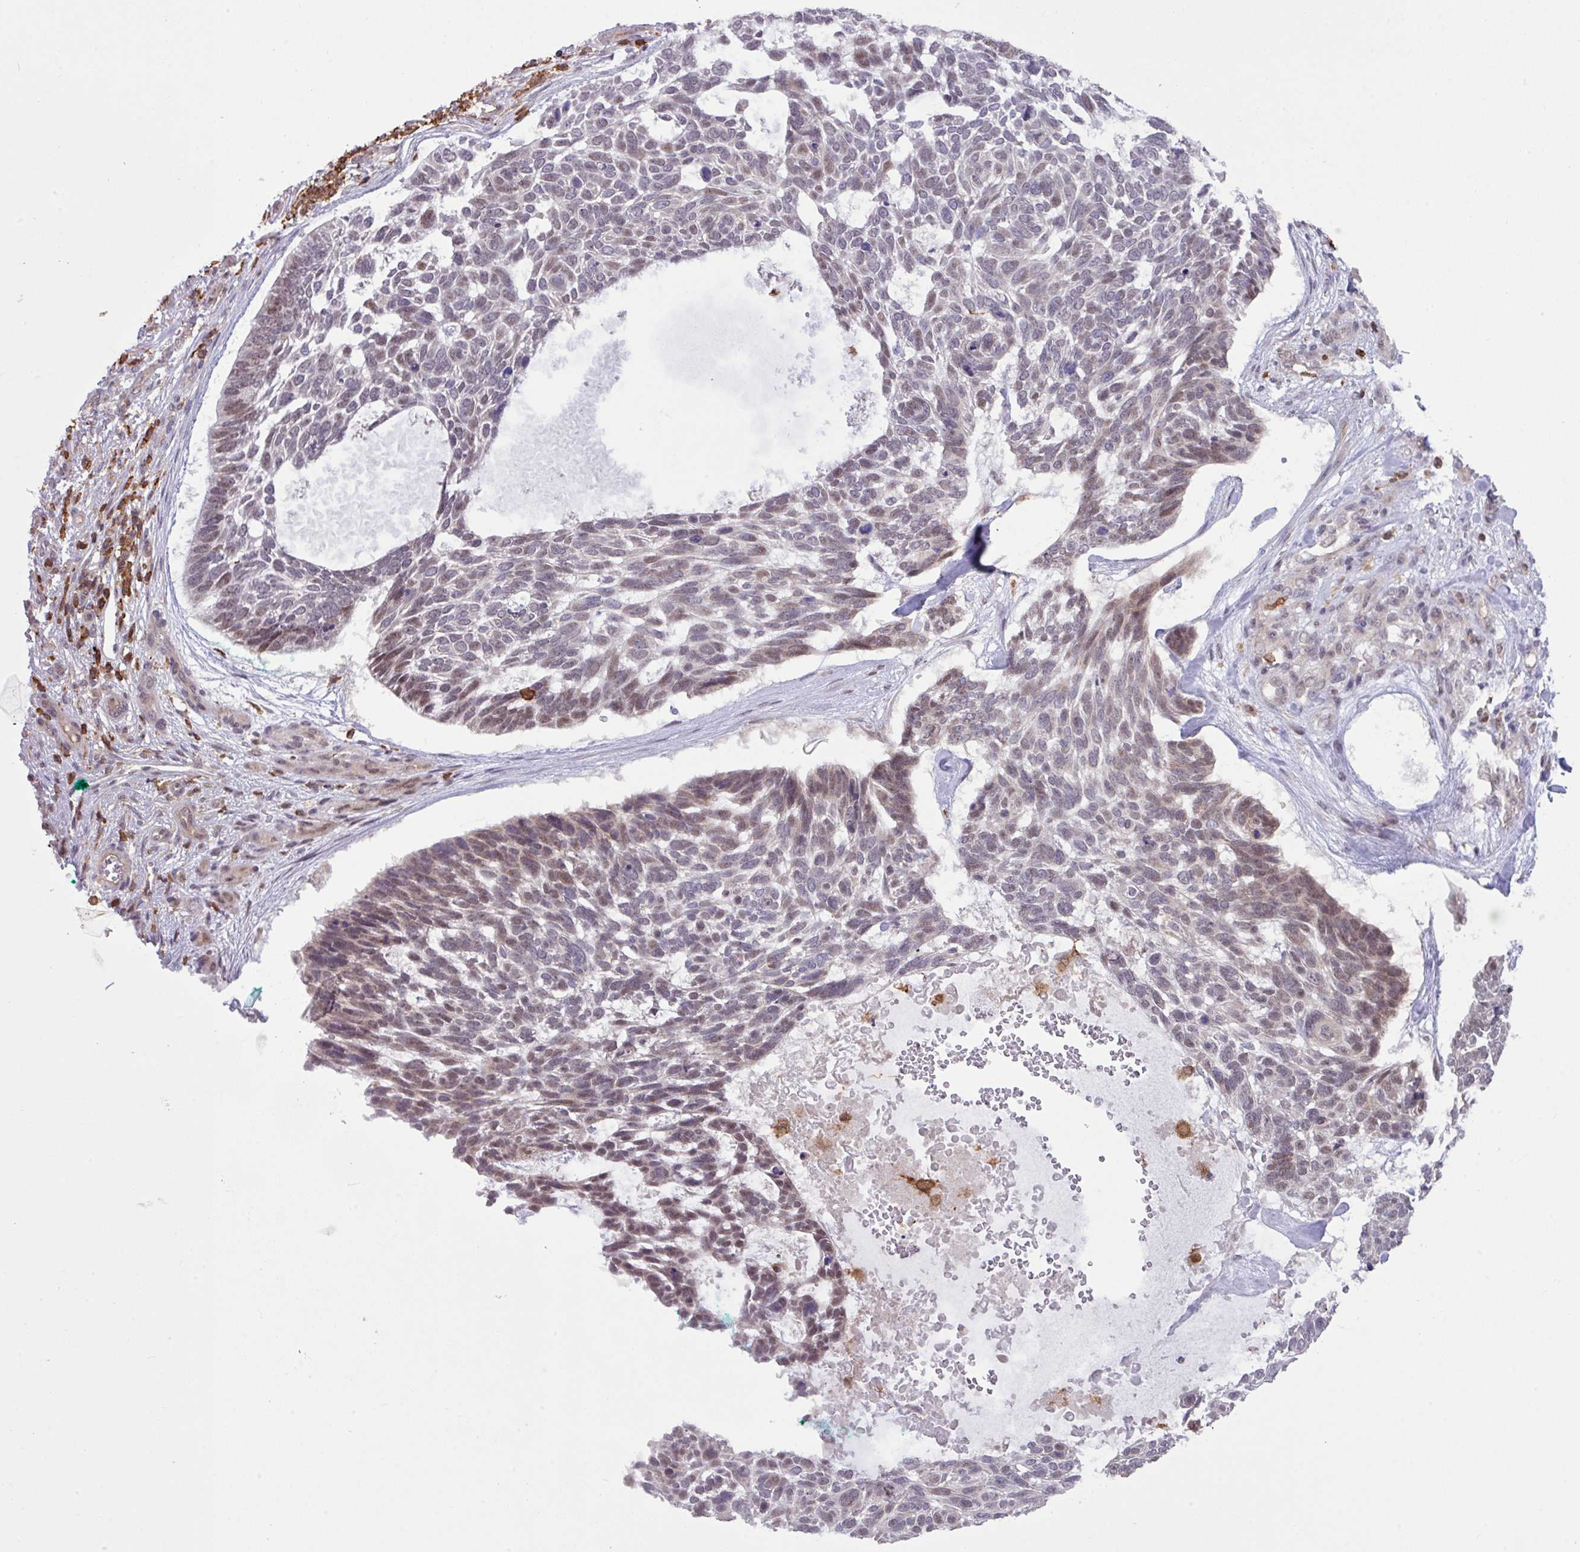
{"staining": {"intensity": "weak", "quantity": "<25%", "location": "nuclear"}, "tissue": "skin cancer", "cell_type": "Tumor cells", "image_type": "cancer", "snomed": [{"axis": "morphology", "description": "Basal cell carcinoma"}, {"axis": "topography", "description": "Skin"}], "caption": "This is an immunohistochemistry micrograph of skin cancer (basal cell carcinoma). There is no expression in tumor cells.", "gene": "GON7", "patient": {"sex": "male", "age": 88}}